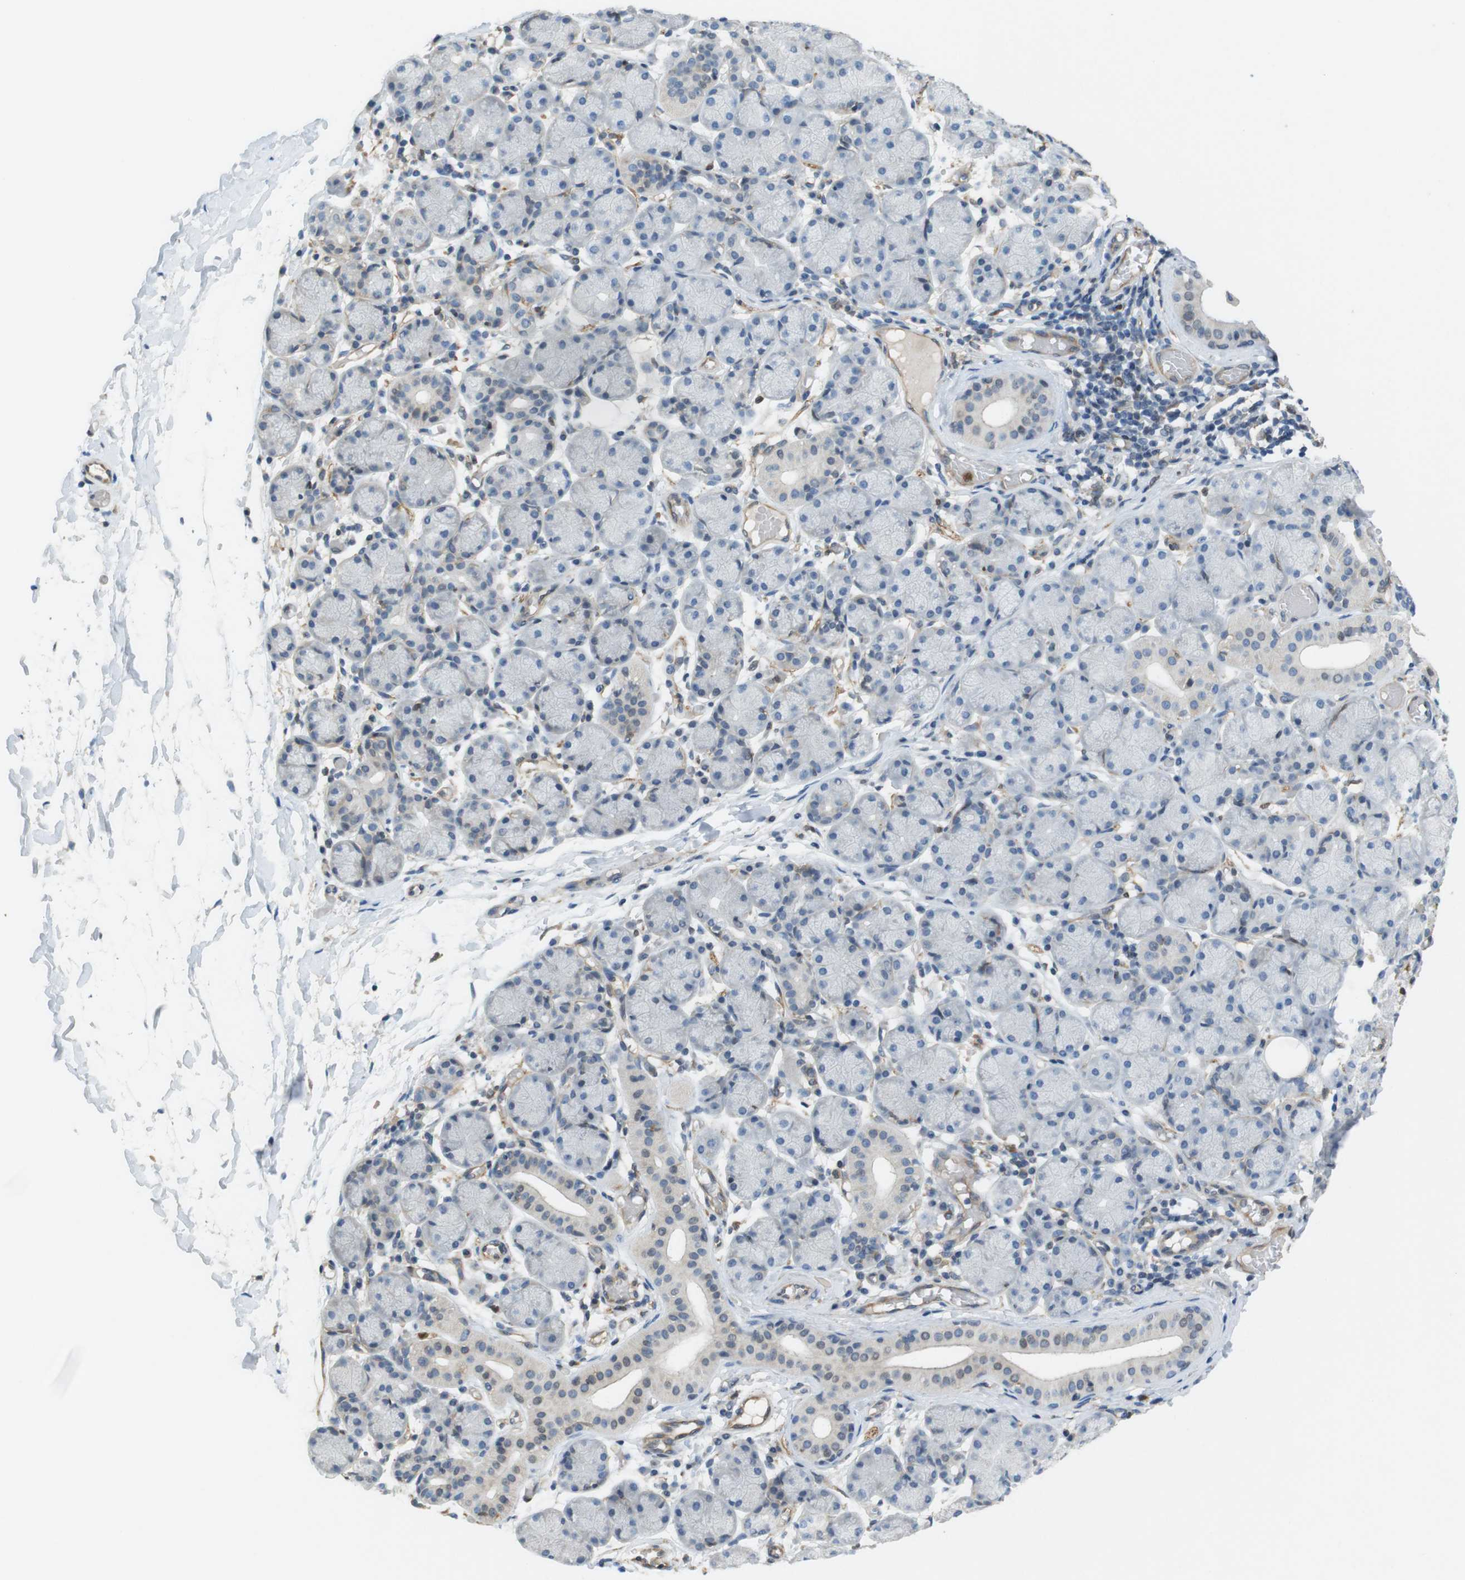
{"staining": {"intensity": "negative", "quantity": "none", "location": "none"}, "tissue": "salivary gland", "cell_type": "Glandular cells", "image_type": "normal", "snomed": [{"axis": "morphology", "description": "Normal tissue, NOS"}, {"axis": "topography", "description": "Salivary gland"}], "caption": "Benign salivary gland was stained to show a protein in brown. There is no significant staining in glandular cells. (DAB (3,3'-diaminobenzidine) IHC, high magnification).", "gene": "PCDH10", "patient": {"sex": "female", "age": 24}}